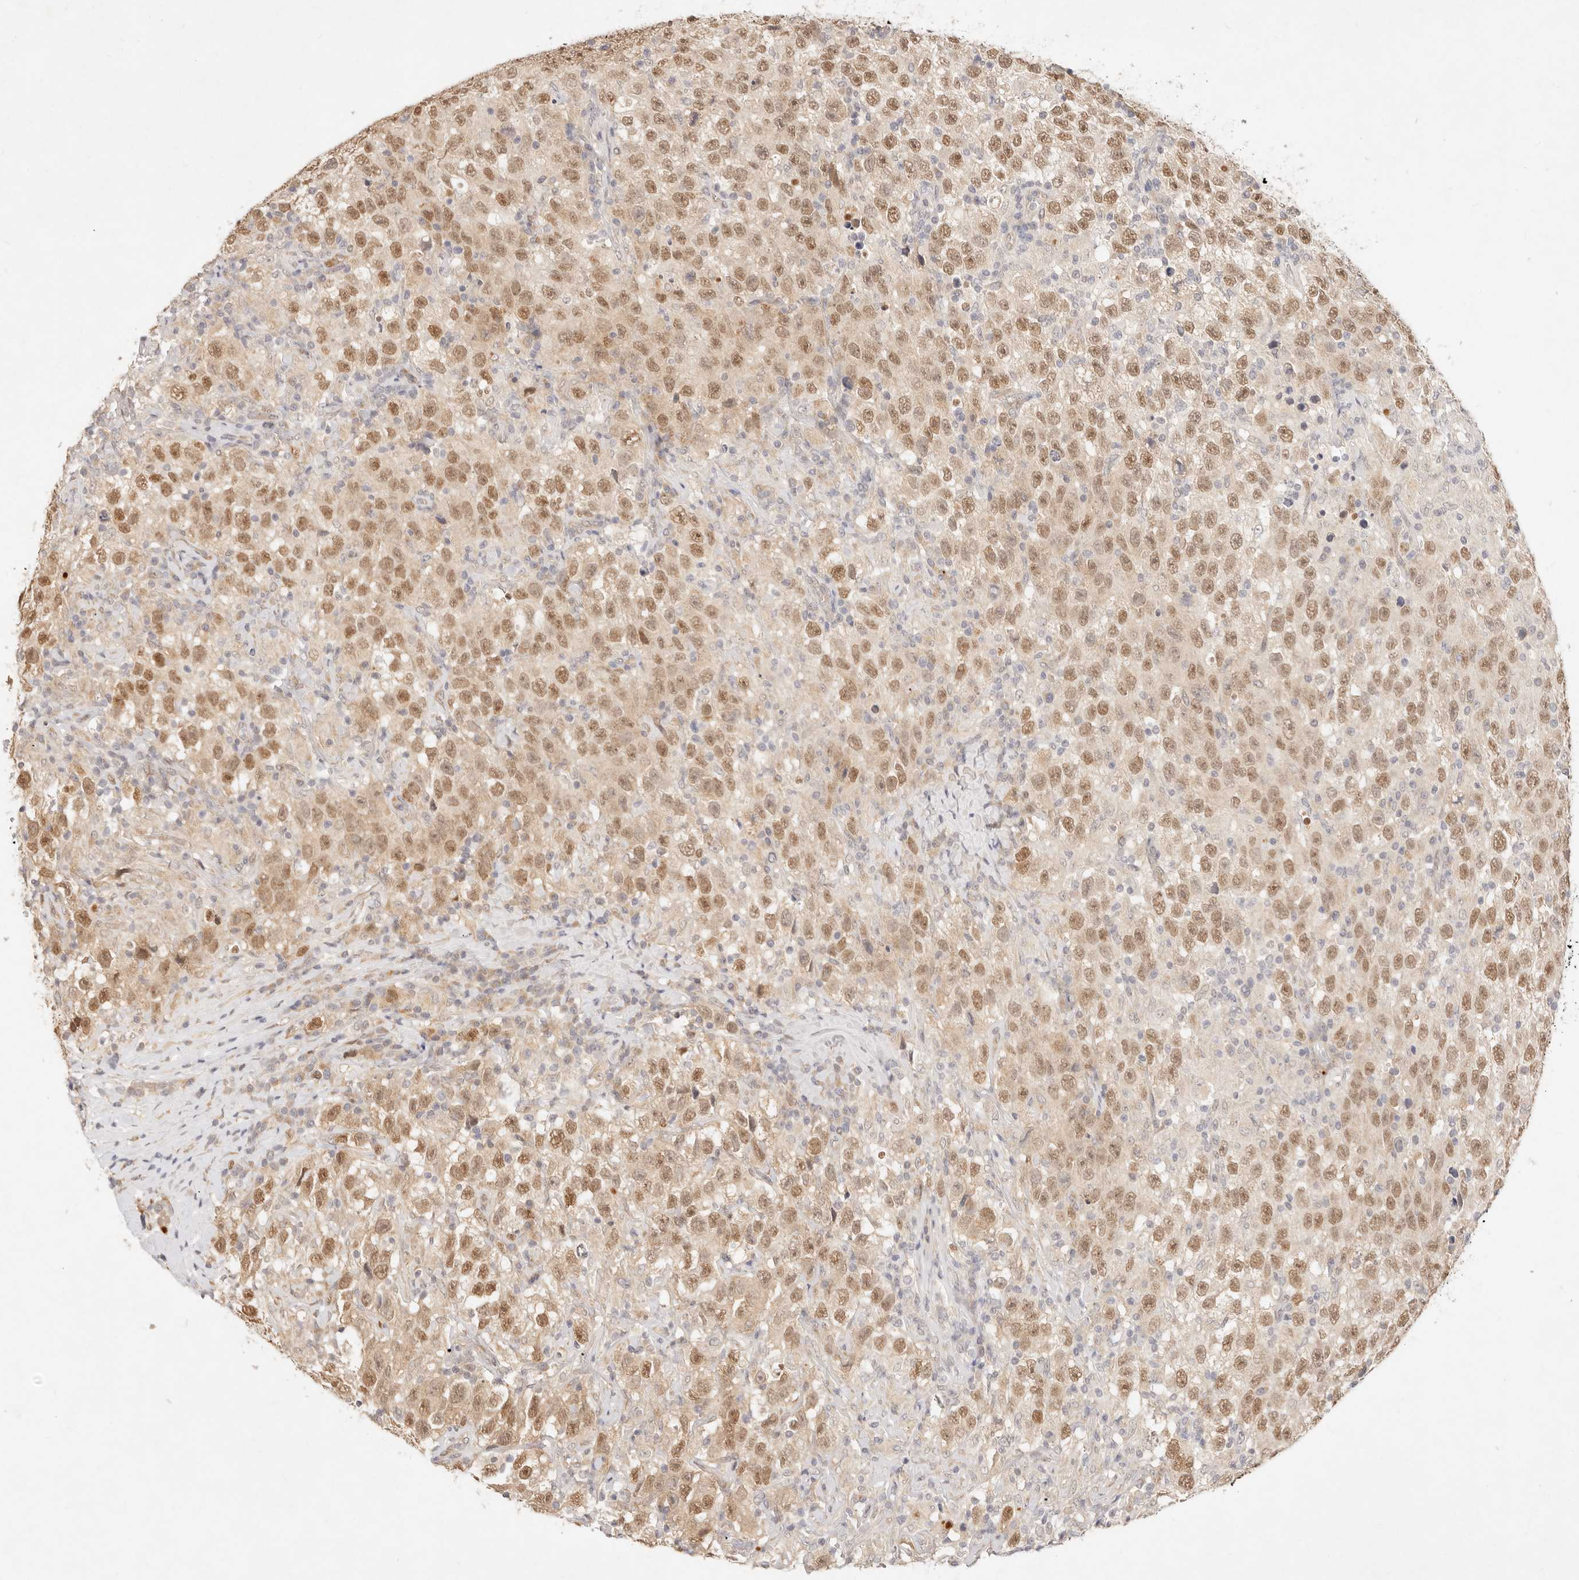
{"staining": {"intensity": "moderate", "quantity": ">75%", "location": "cytoplasmic/membranous,nuclear"}, "tissue": "testis cancer", "cell_type": "Tumor cells", "image_type": "cancer", "snomed": [{"axis": "morphology", "description": "Seminoma, NOS"}, {"axis": "topography", "description": "Testis"}], "caption": "An IHC micrograph of tumor tissue is shown. Protein staining in brown highlights moderate cytoplasmic/membranous and nuclear positivity in seminoma (testis) within tumor cells.", "gene": "GPR156", "patient": {"sex": "male", "age": 41}}